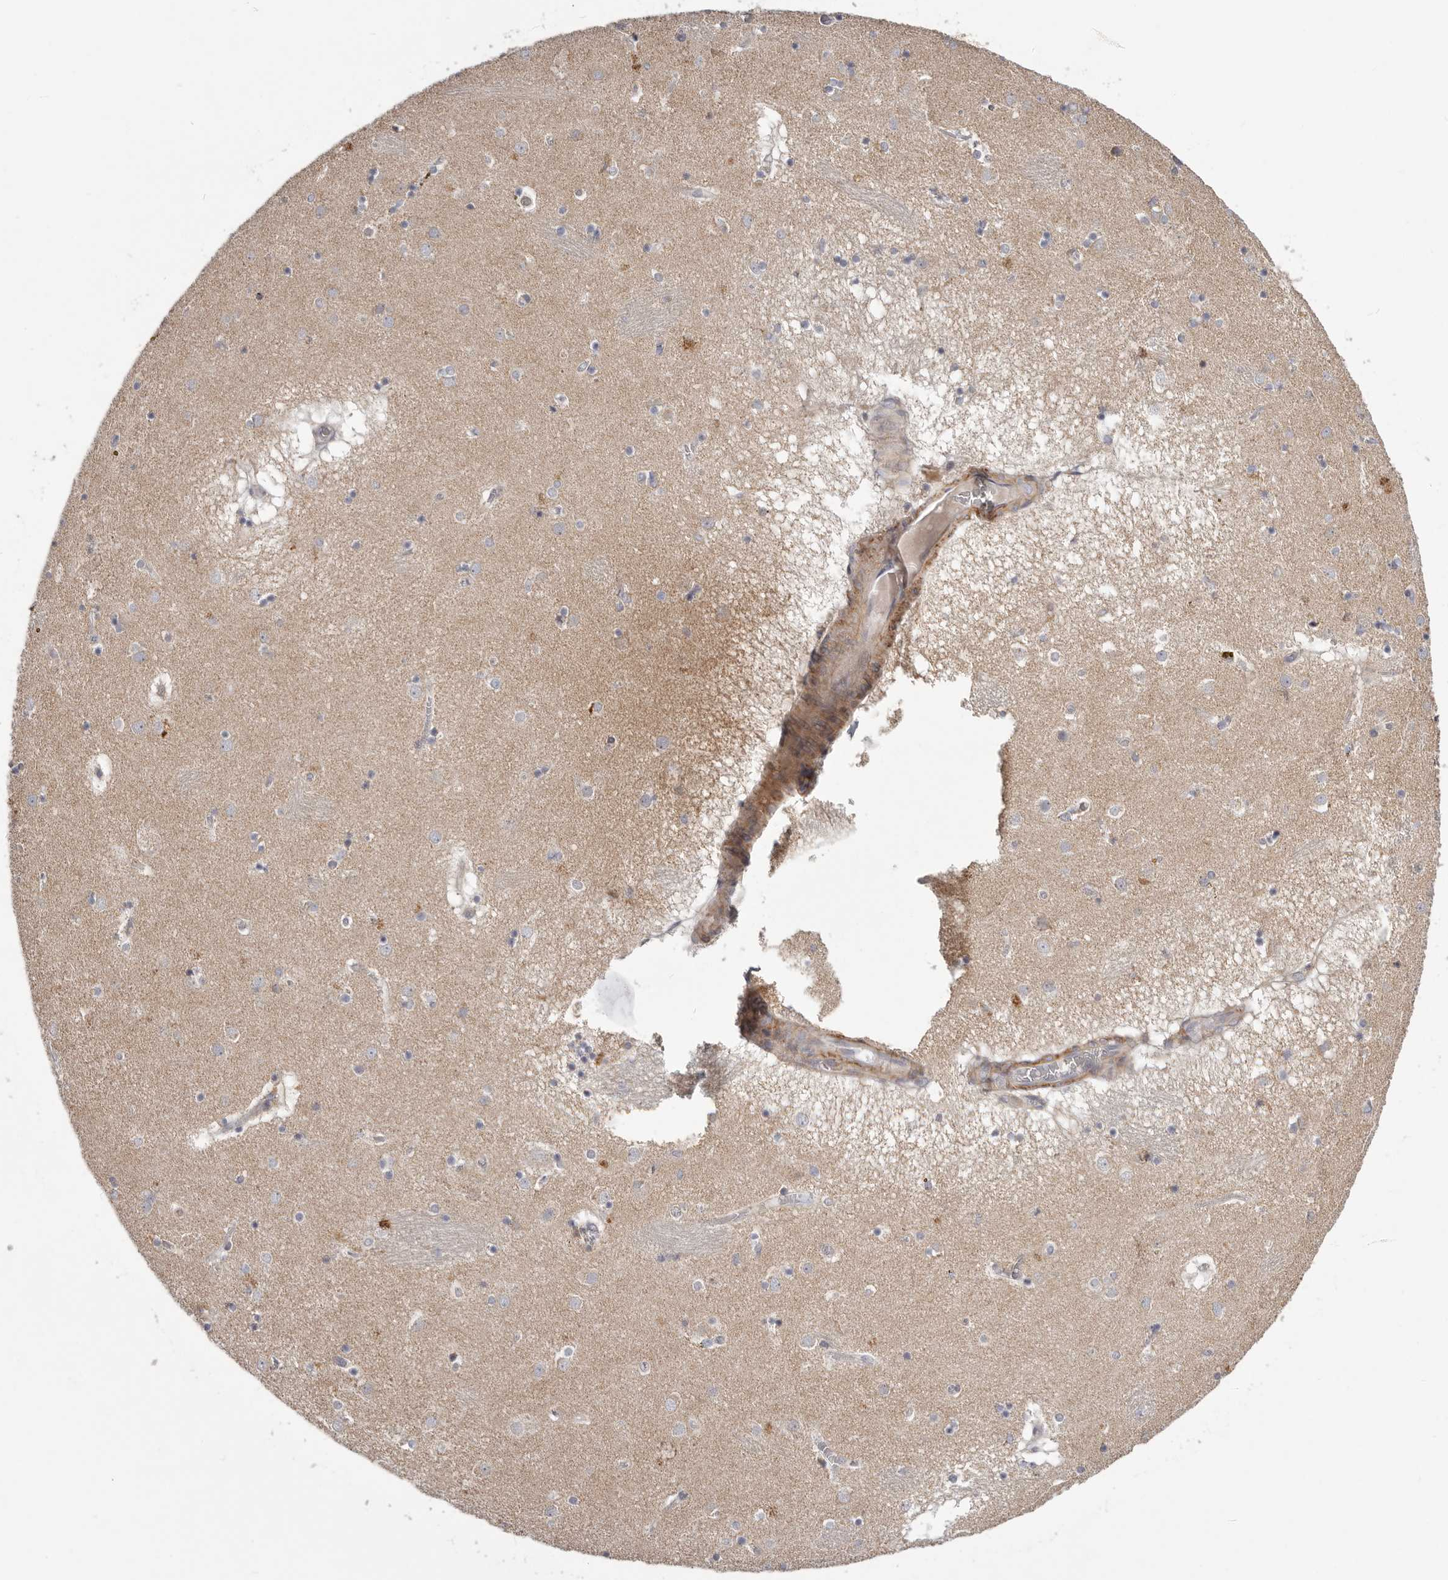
{"staining": {"intensity": "negative", "quantity": "none", "location": "none"}, "tissue": "caudate", "cell_type": "Glial cells", "image_type": "normal", "snomed": [{"axis": "morphology", "description": "Normal tissue, NOS"}, {"axis": "topography", "description": "Lateral ventricle wall"}], "caption": "A high-resolution image shows IHC staining of unremarkable caudate, which reveals no significant expression in glial cells.", "gene": "MRPS10", "patient": {"sex": "male", "age": 70}}